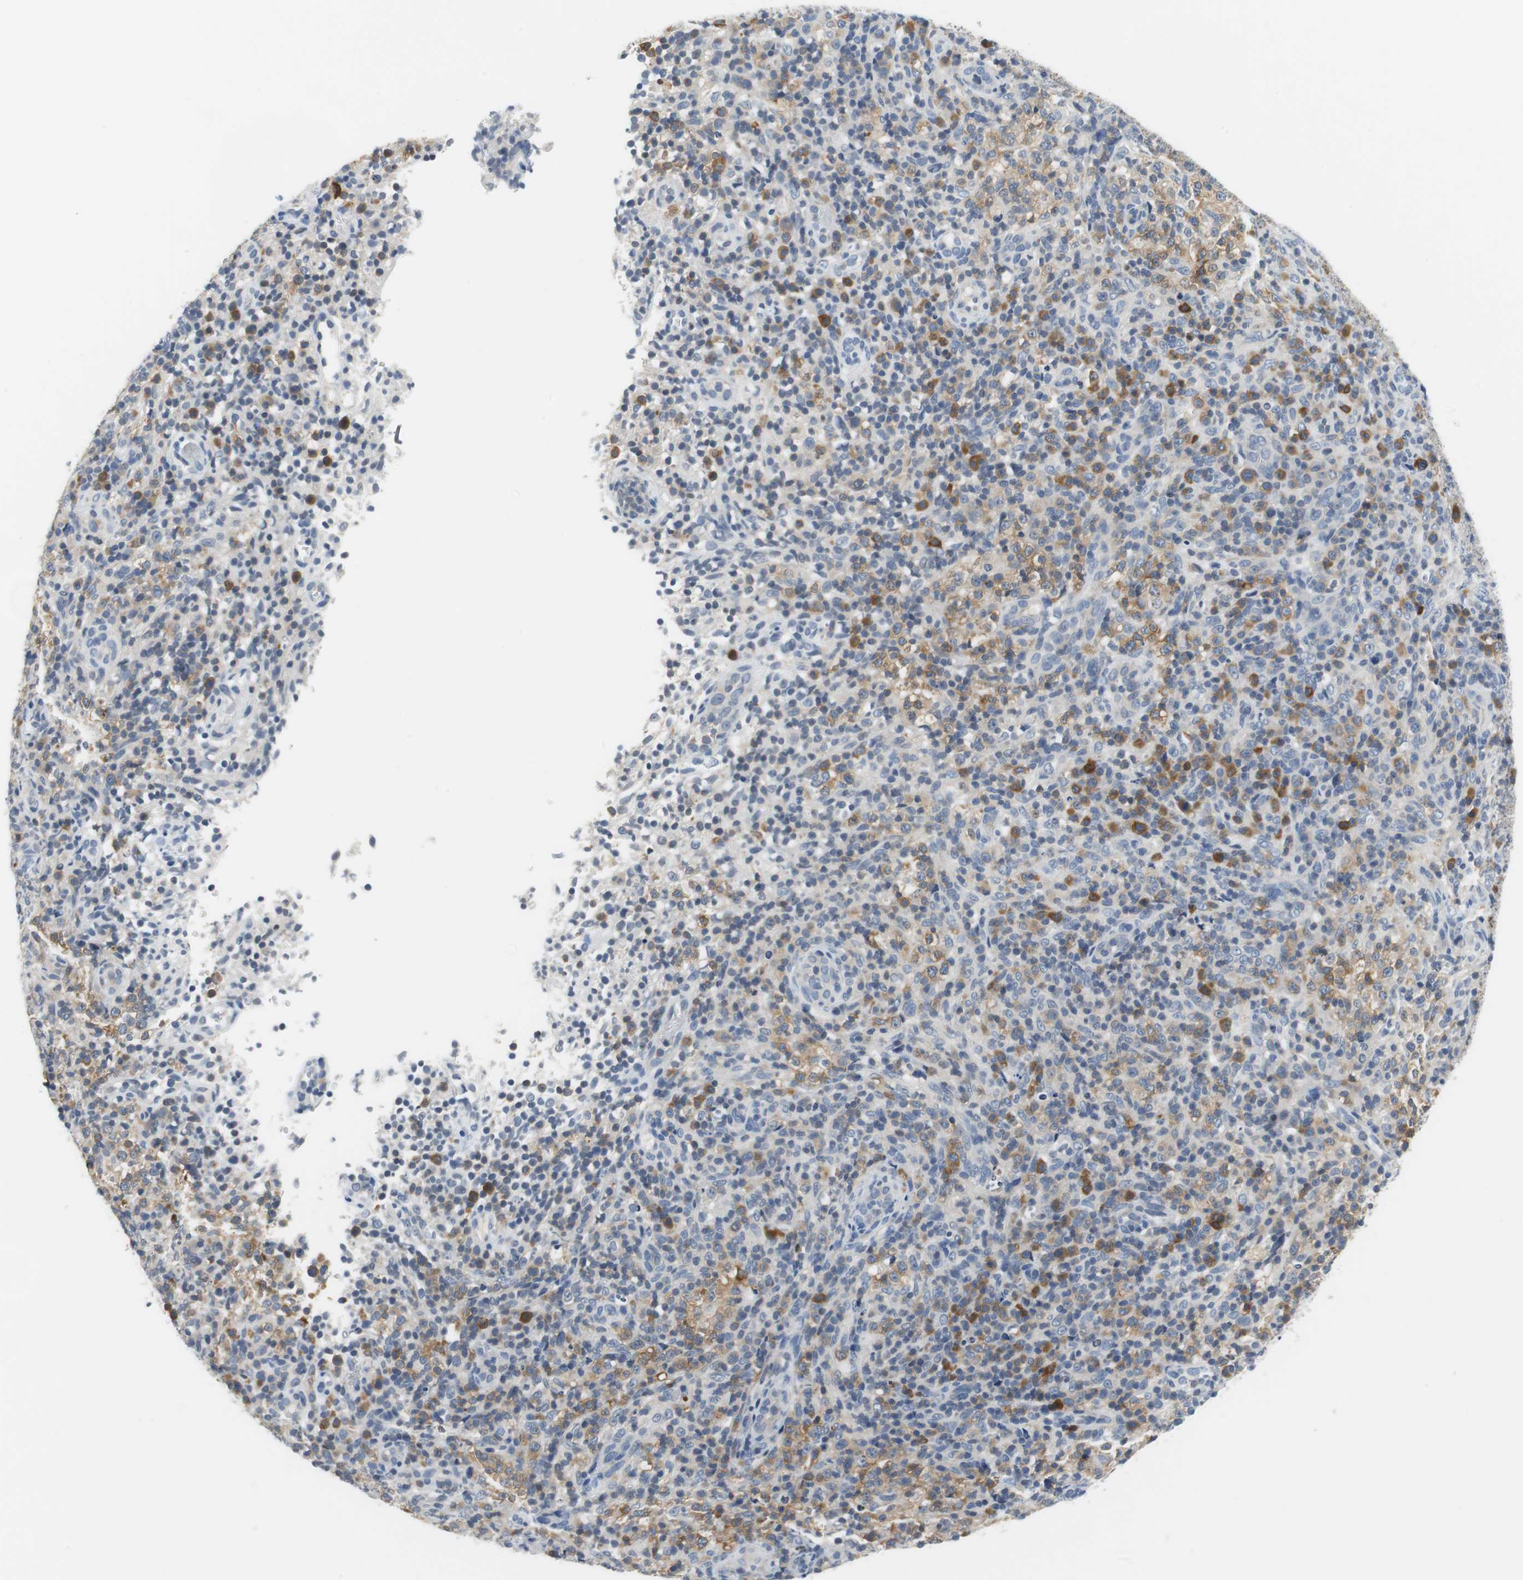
{"staining": {"intensity": "weak", "quantity": "<25%", "location": "cytoplasmic/membranous"}, "tissue": "lymphoma", "cell_type": "Tumor cells", "image_type": "cancer", "snomed": [{"axis": "morphology", "description": "Malignant lymphoma, non-Hodgkin's type, High grade"}, {"axis": "topography", "description": "Lymph node"}], "caption": "There is no significant staining in tumor cells of malignant lymphoma, non-Hodgkin's type (high-grade).", "gene": "GLCCI1", "patient": {"sex": "female", "age": 76}}